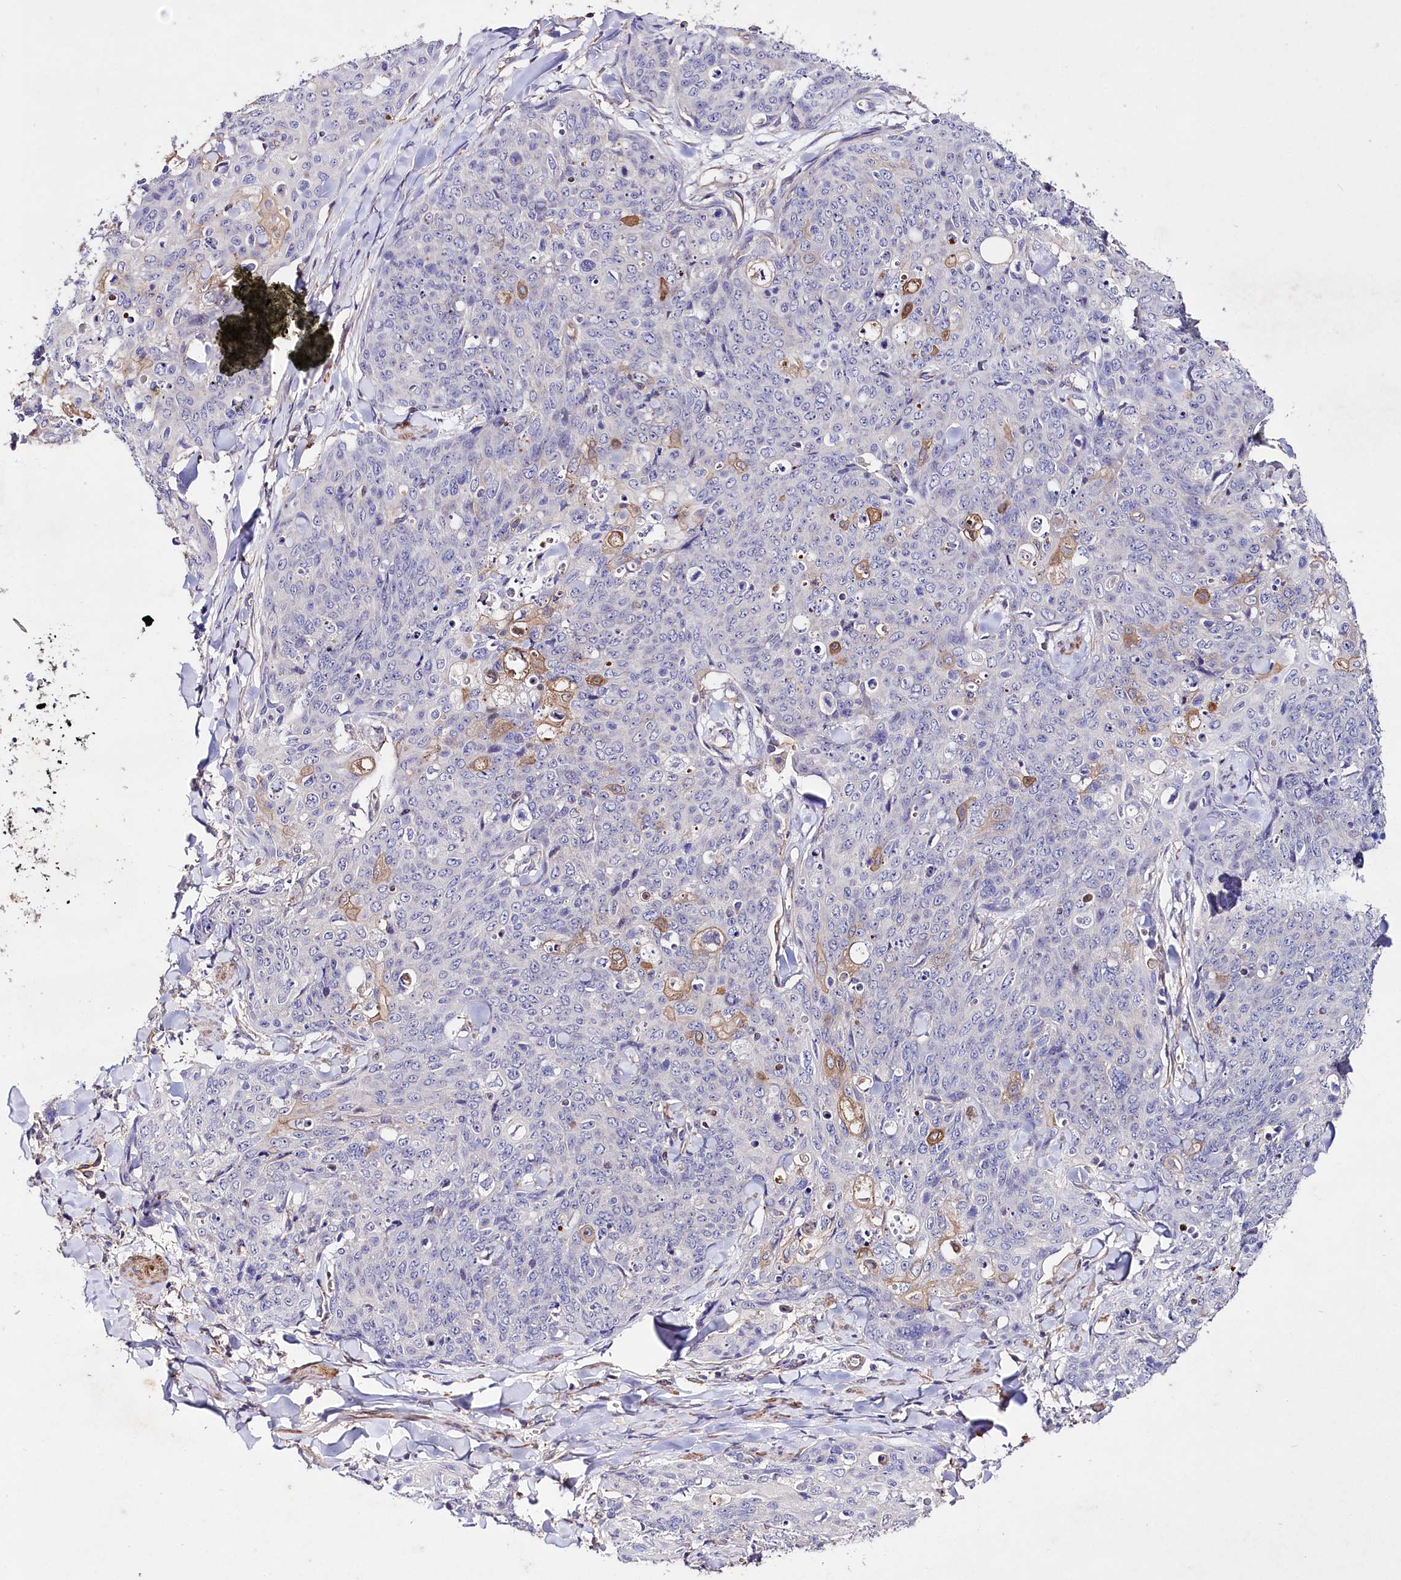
{"staining": {"intensity": "weak", "quantity": "<25%", "location": "cytoplasmic/membranous"}, "tissue": "skin cancer", "cell_type": "Tumor cells", "image_type": "cancer", "snomed": [{"axis": "morphology", "description": "Squamous cell carcinoma, NOS"}, {"axis": "topography", "description": "Skin"}, {"axis": "topography", "description": "Vulva"}], "caption": "IHC histopathology image of human squamous cell carcinoma (skin) stained for a protein (brown), which shows no expression in tumor cells.", "gene": "SLC7A1", "patient": {"sex": "female", "age": 85}}